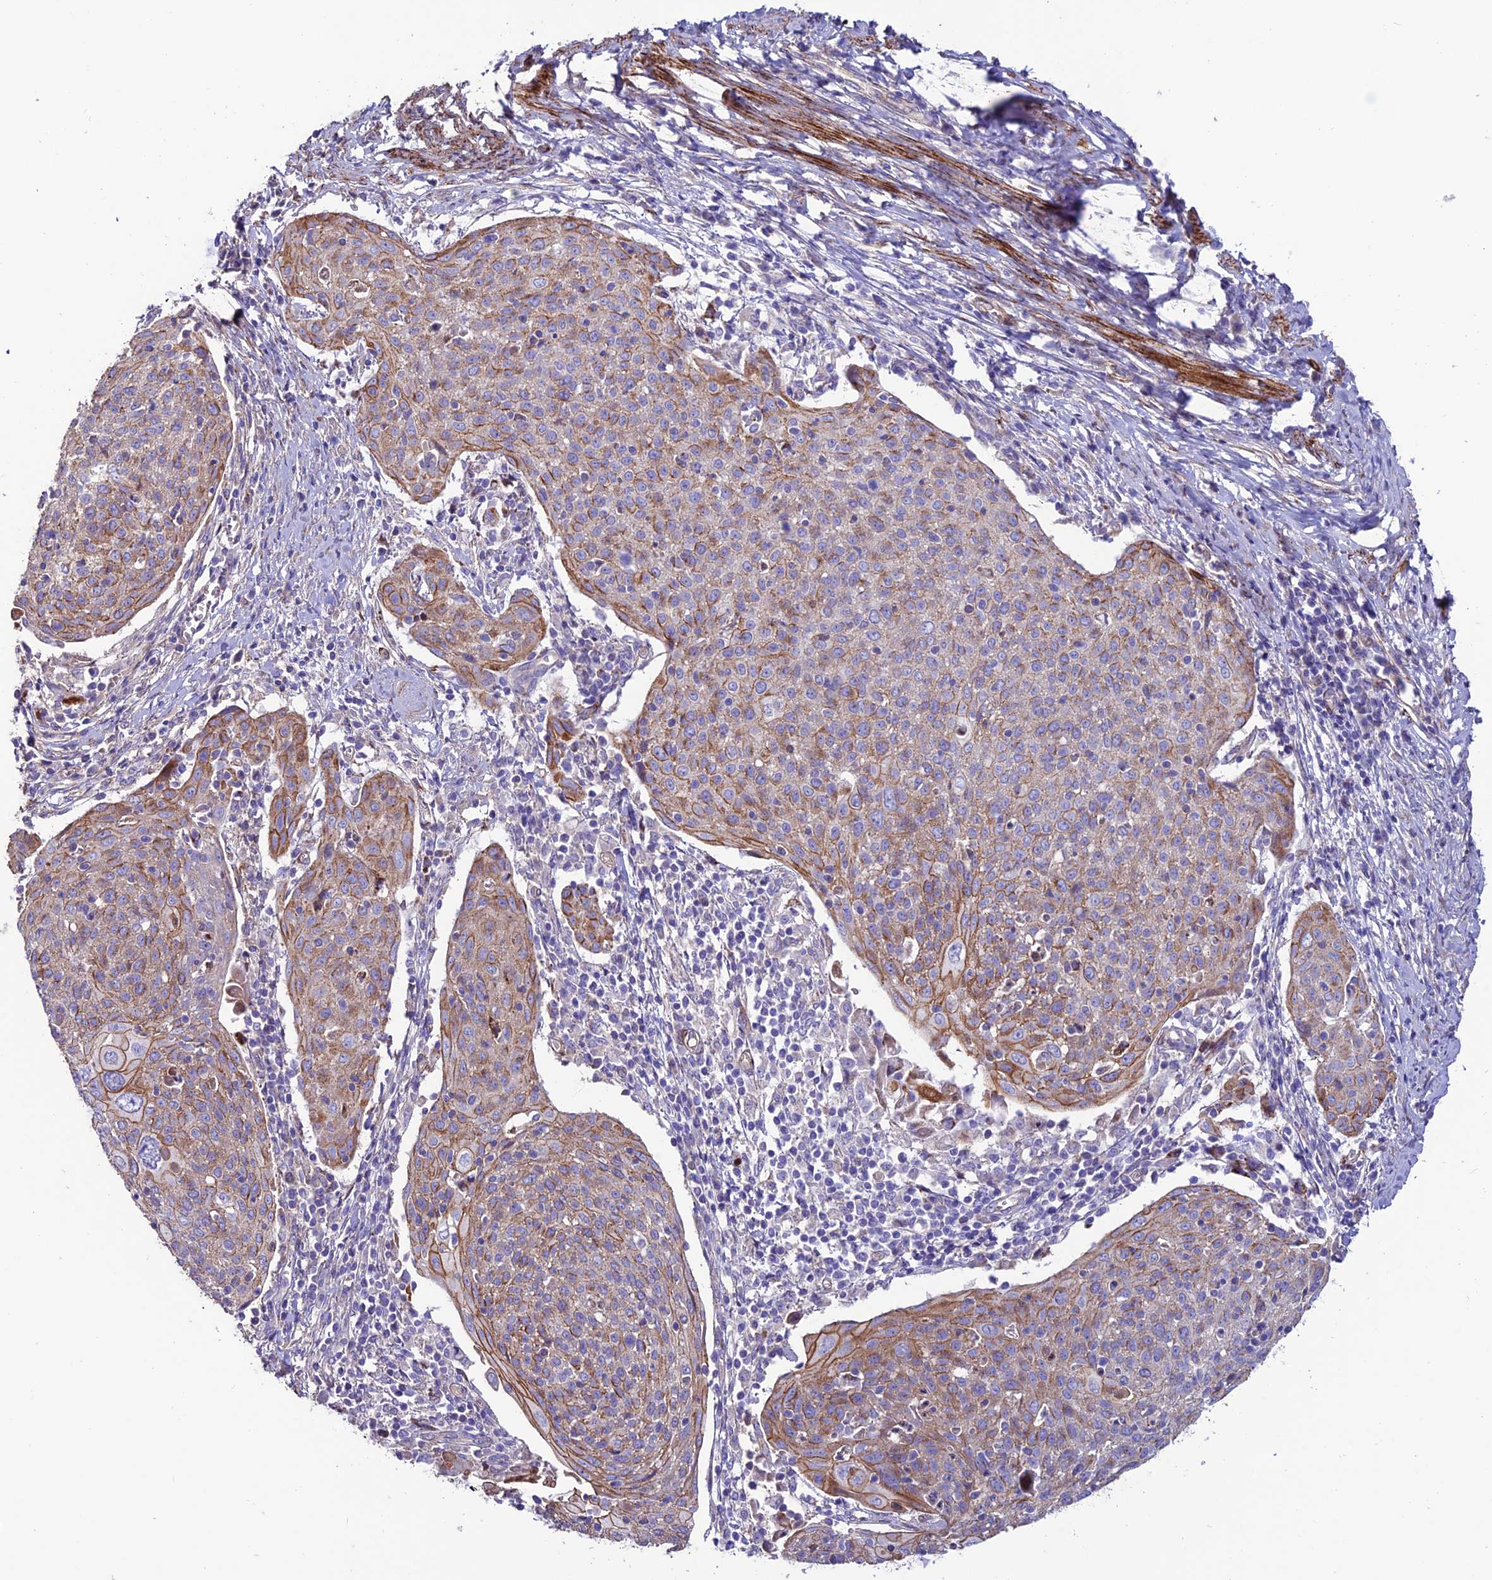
{"staining": {"intensity": "moderate", "quantity": "<25%", "location": "cytoplasmic/membranous"}, "tissue": "cervical cancer", "cell_type": "Tumor cells", "image_type": "cancer", "snomed": [{"axis": "morphology", "description": "Squamous cell carcinoma, NOS"}, {"axis": "topography", "description": "Cervix"}], "caption": "Immunohistochemistry micrograph of neoplastic tissue: squamous cell carcinoma (cervical) stained using immunohistochemistry displays low levels of moderate protein expression localized specifically in the cytoplasmic/membranous of tumor cells, appearing as a cytoplasmic/membranous brown color.", "gene": "REX1BD", "patient": {"sex": "female", "age": 67}}